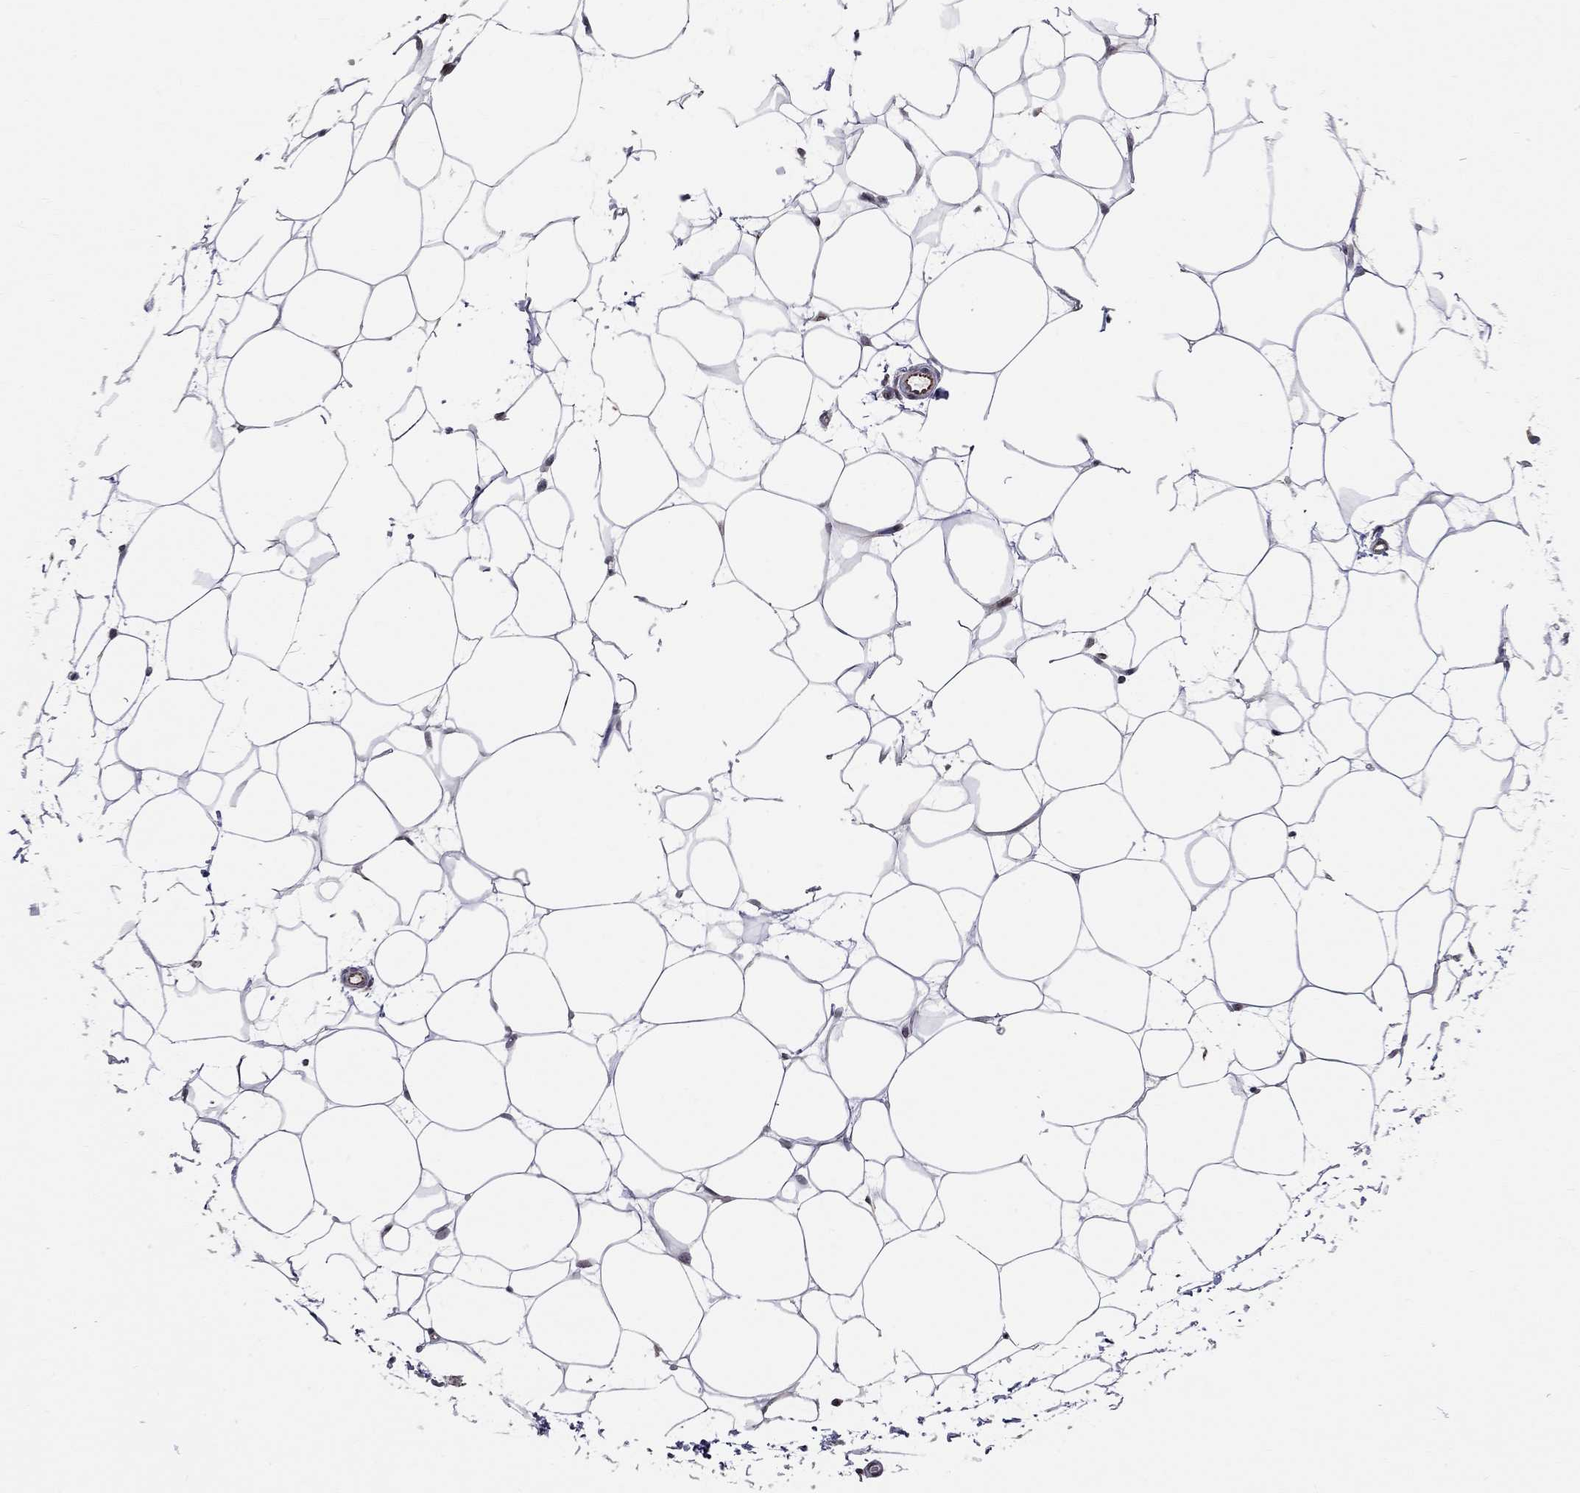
{"staining": {"intensity": "negative", "quantity": "none", "location": "none"}, "tissue": "breast", "cell_type": "Adipocytes", "image_type": "normal", "snomed": [{"axis": "morphology", "description": "Normal tissue, NOS"}, {"axis": "topography", "description": "Breast"}], "caption": "A high-resolution image shows immunohistochemistry staining of unremarkable breast, which shows no significant staining in adipocytes.", "gene": "MTNR1B", "patient": {"sex": "female", "age": 37}}